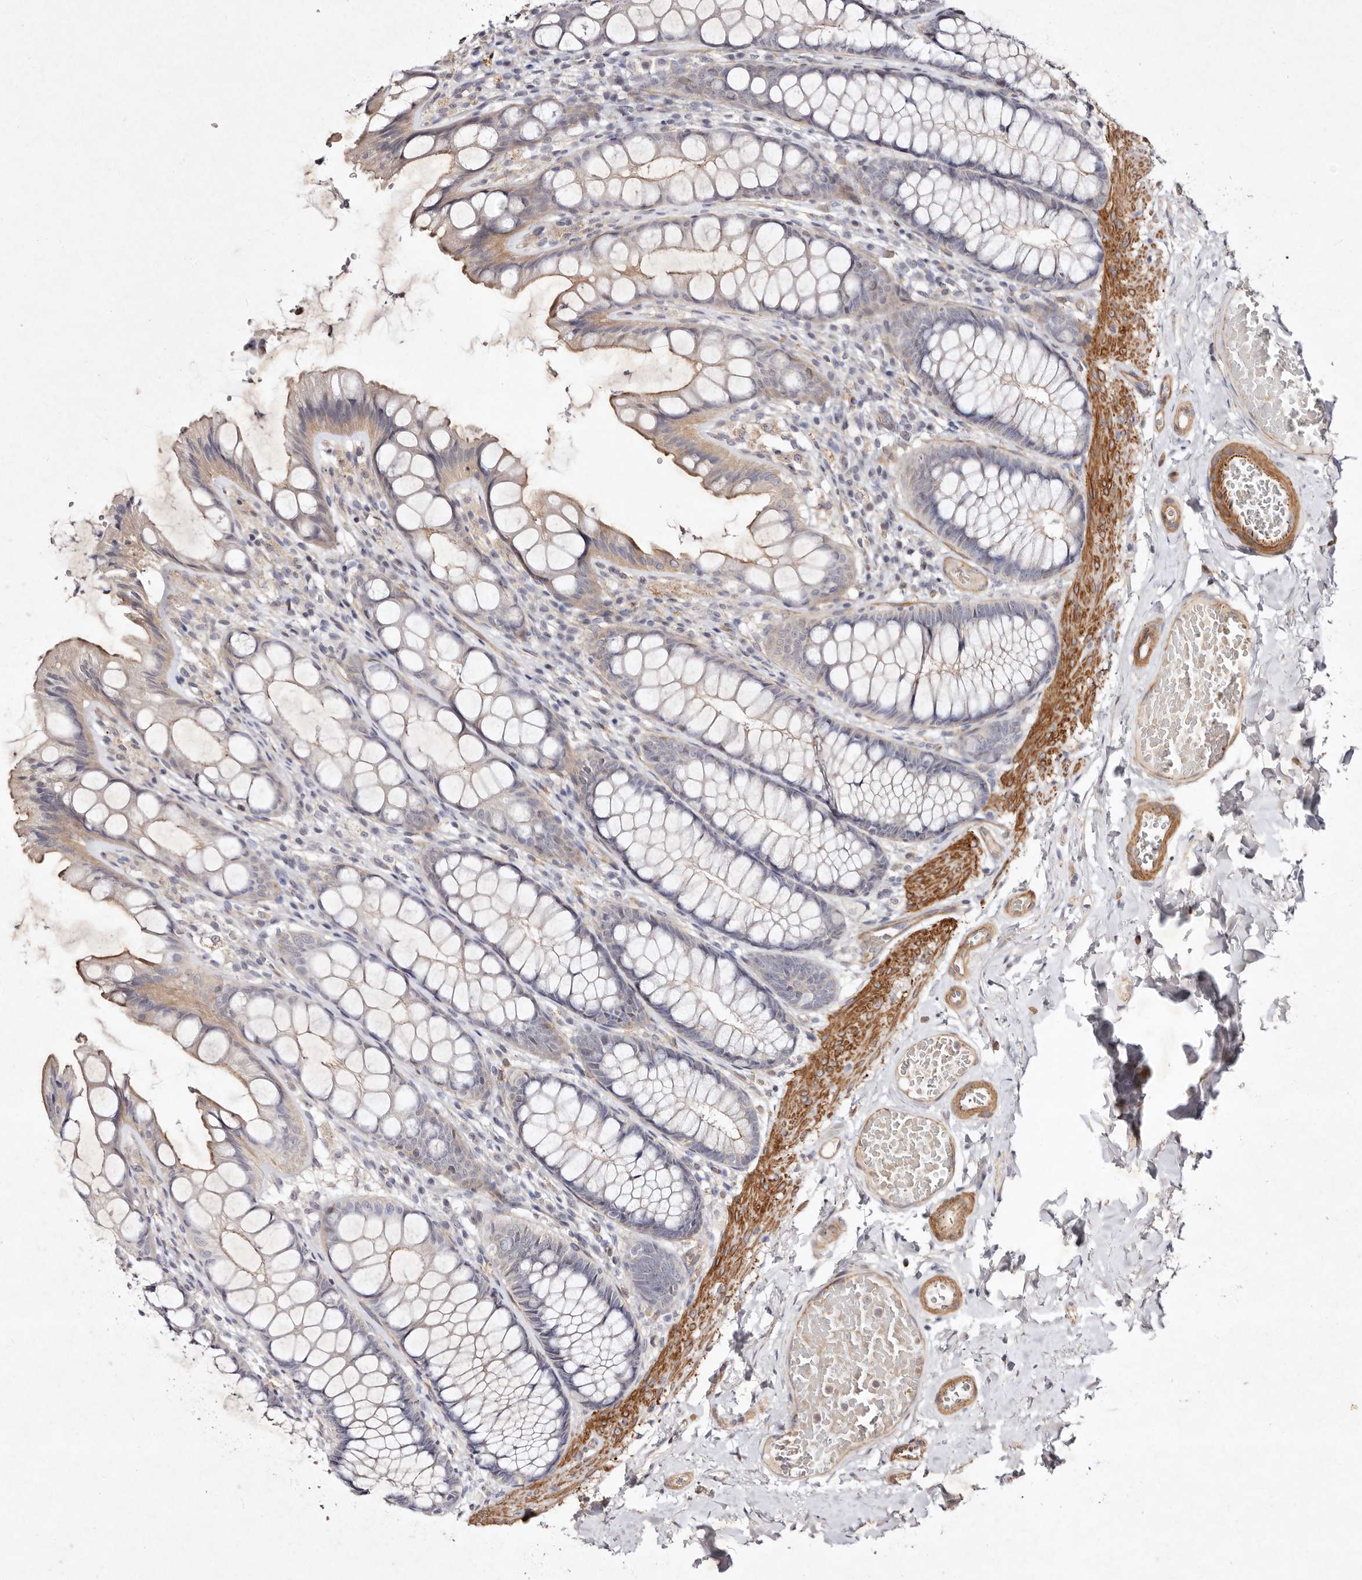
{"staining": {"intensity": "moderate", "quantity": ">75%", "location": "cytoplasmic/membranous"}, "tissue": "colon", "cell_type": "Endothelial cells", "image_type": "normal", "snomed": [{"axis": "morphology", "description": "Normal tissue, NOS"}, {"axis": "topography", "description": "Colon"}], "caption": "Immunohistochemical staining of normal human colon displays >75% levels of moderate cytoplasmic/membranous protein expression in approximately >75% of endothelial cells. Nuclei are stained in blue.", "gene": "MTMR11", "patient": {"sex": "male", "age": 47}}